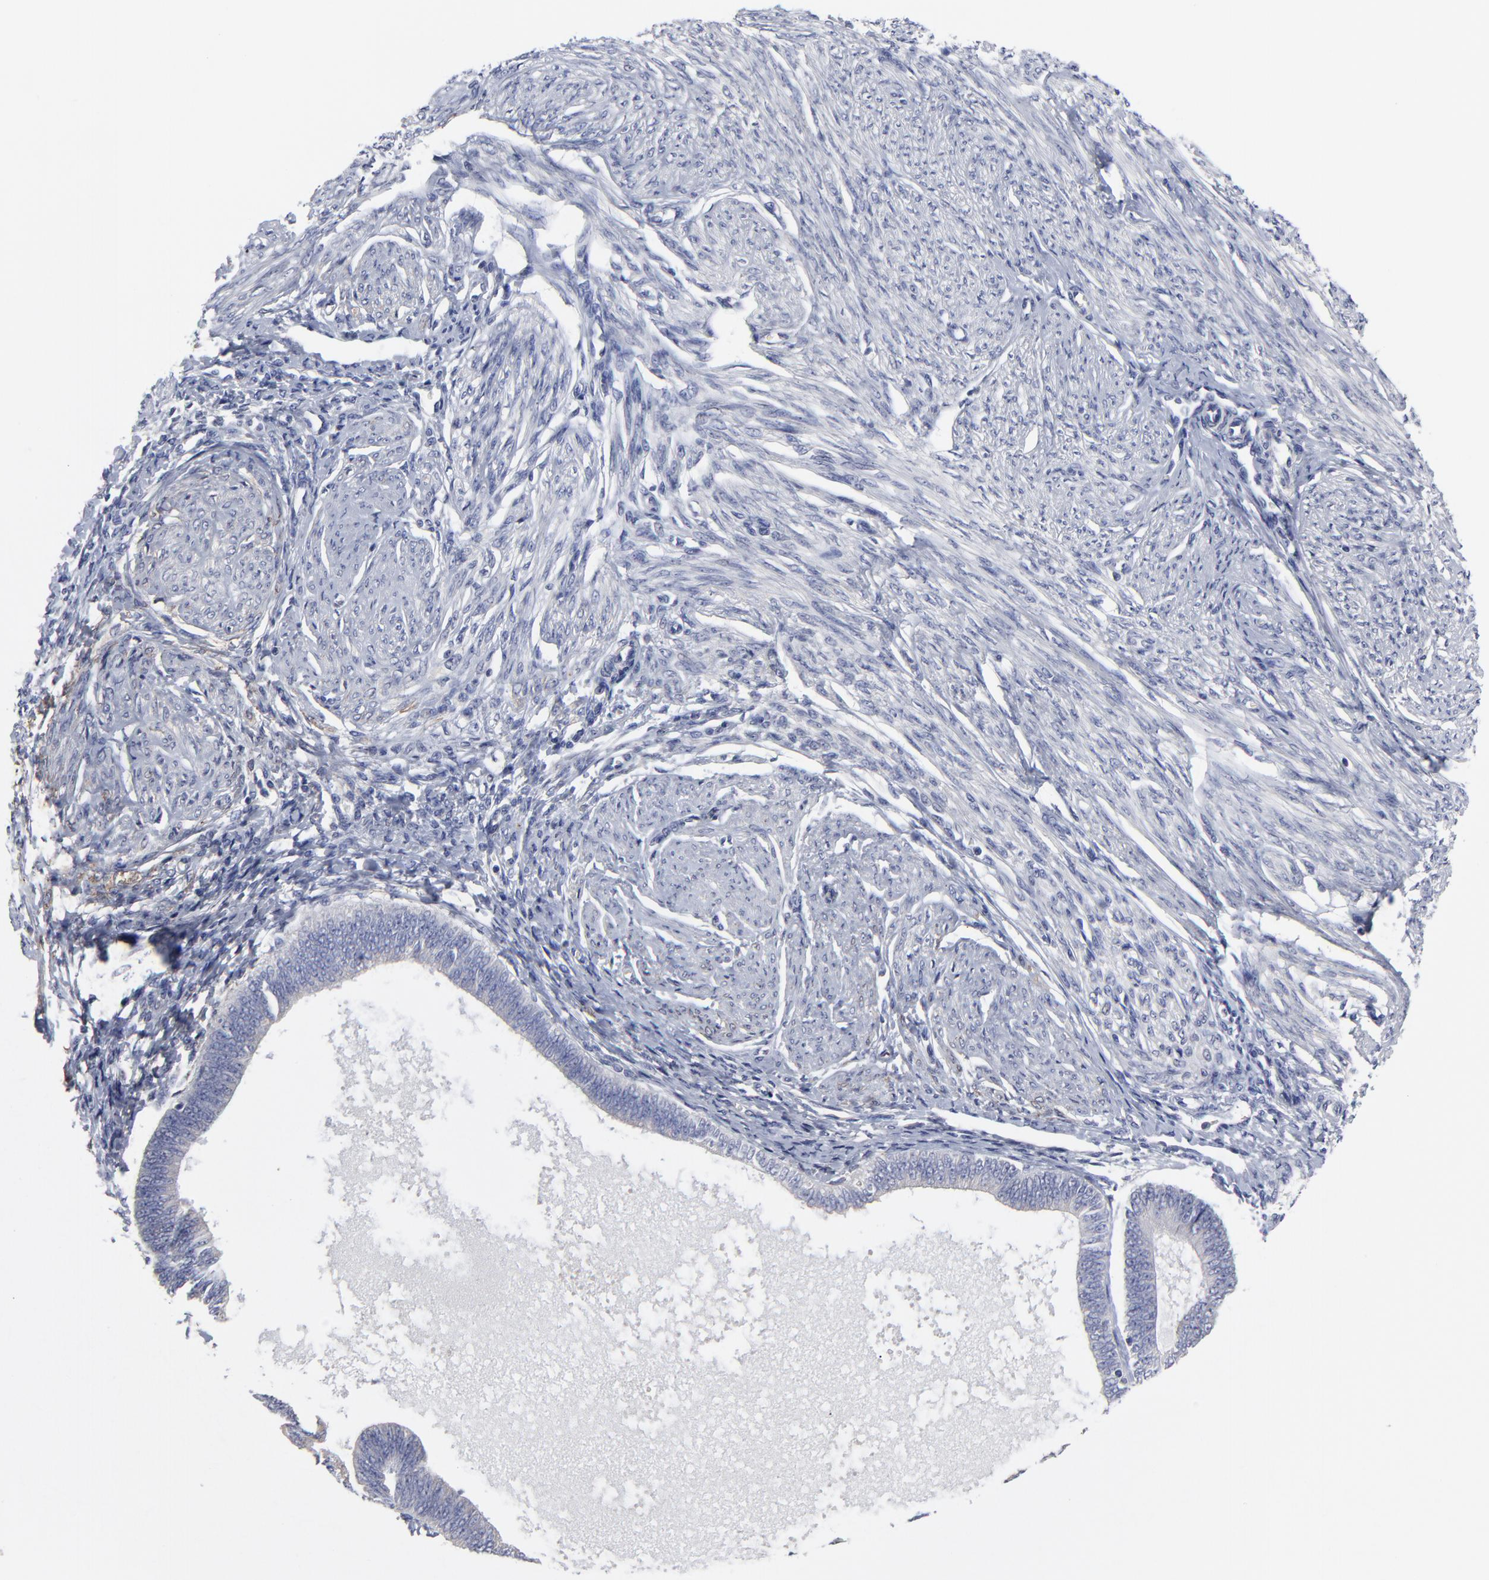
{"staining": {"intensity": "weak", "quantity": "<25%", "location": "cytoplasmic/membranous"}, "tissue": "endometrial cancer", "cell_type": "Tumor cells", "image_type": "cancer", "snomed": [{"axis": "morphology", "description": "Adenocarcinoma, NOS"}, {"axis": "topography", "description": "Endometrium"}], "caption": "IHC micrograph of endometrial adenocarcinoma stained for a protein (brown), which shows no positivity in tumor cells.", "gene": "MAGEA10", "patient": {"sex": "female", "age": 63}}